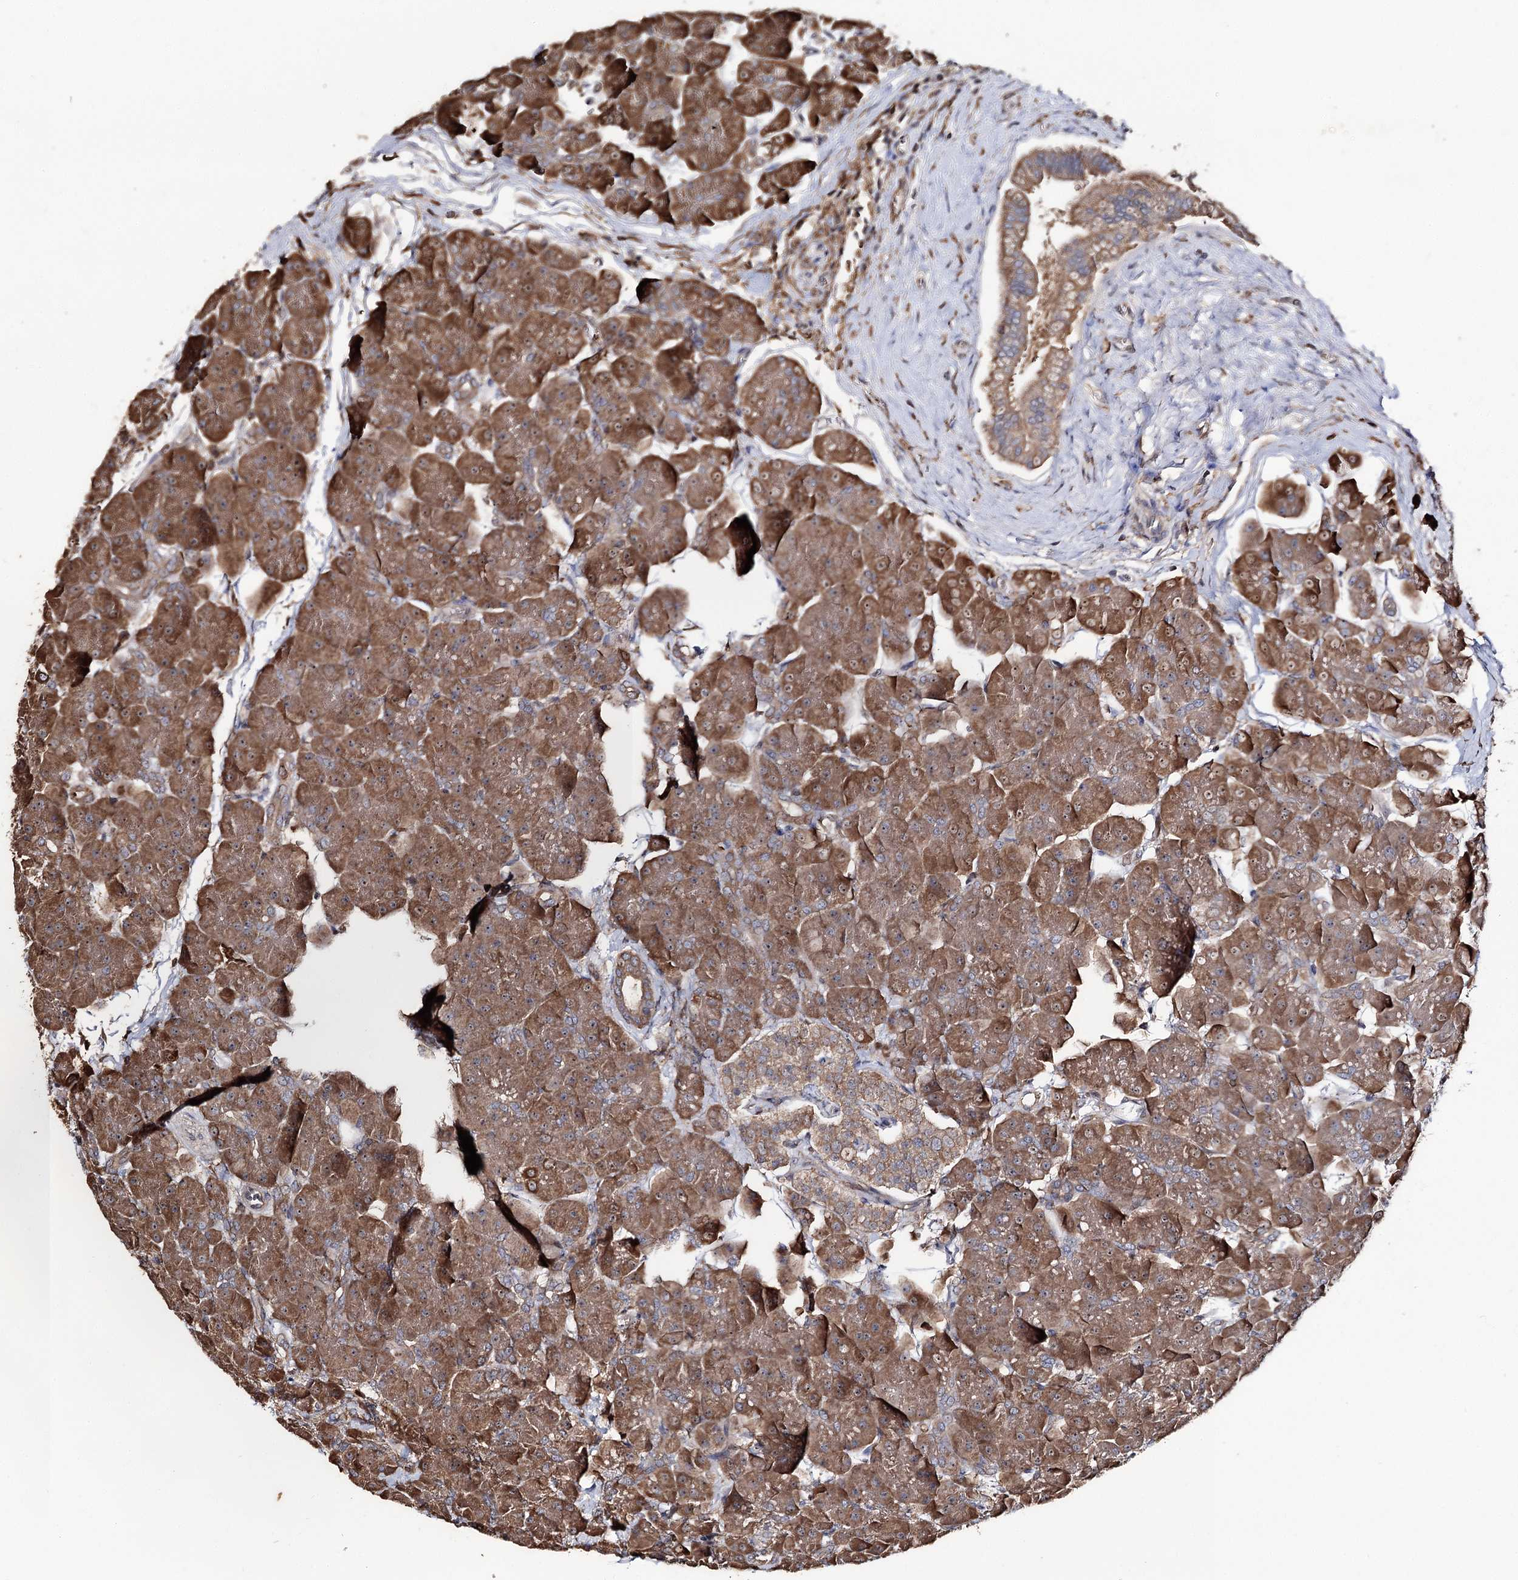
{"staining": {"intensity": "moderate", "quantity": ">75%", "location": "cytoplasmic/membranous,nuclear"}, "tissue": "pancreas", "cell_type": "Exocrine glandular cells", "image_type": "normal", "snomed": [{"axis": "morphology", "description": "Normal tissue, NOS"}, {"axis": "topography", "description": "Pancreas"}], "caption": "This image reveals immunohistochemistry (IHC) staining of normal human pancreas, with medium moderate cytoplasmic/membranous,nuclear staining in about >75% of exocrine glandular cells.", "gene": "FAM53B", "patient": {"sex": "male", "age": 66}}